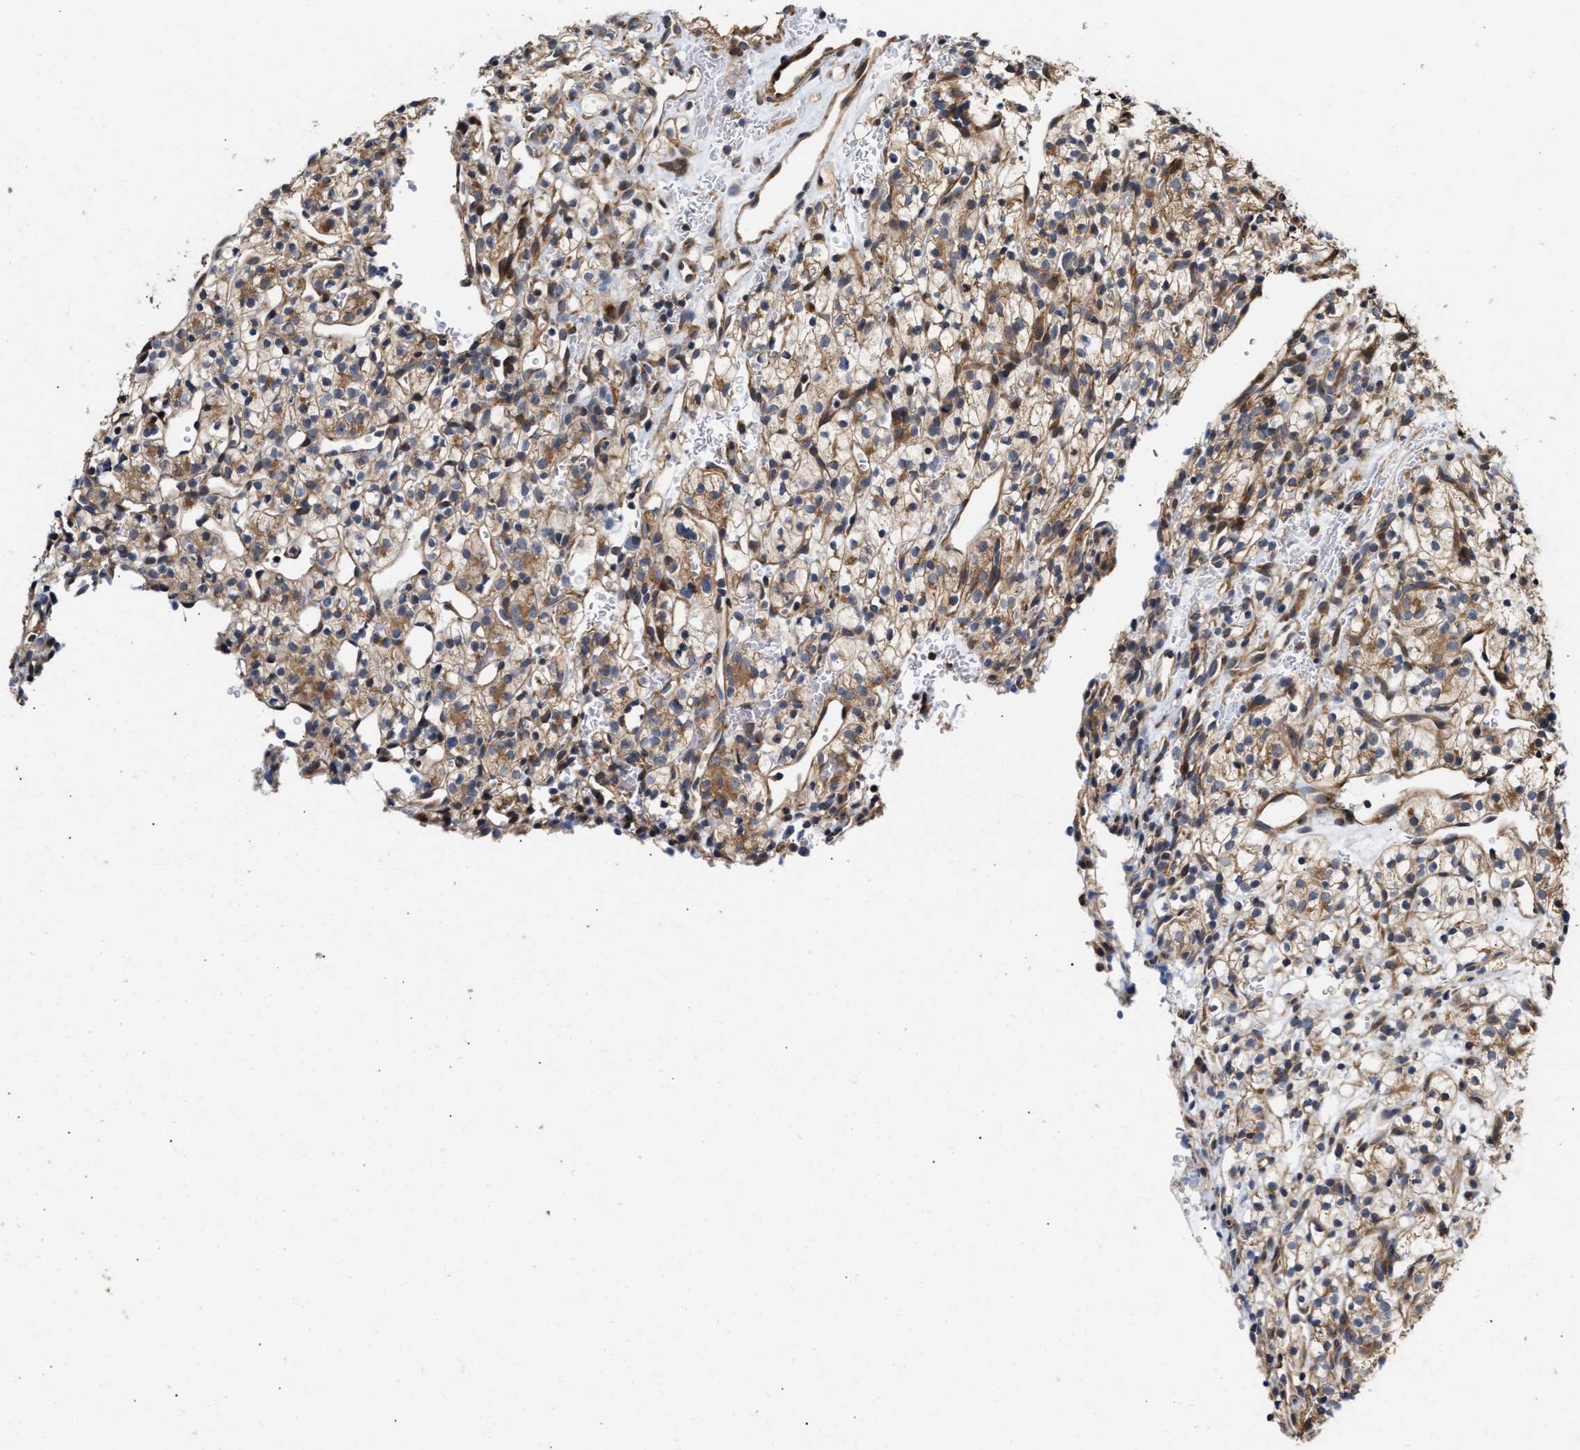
{"staining": {"intensity": "moderate", "quantity": "25%-75%", "location": "cytoplasmic/membranous"}, "tissue": "renal cancer", "cell_type": "Tumor cells", "image_type": "cancer", "snomed": [{"axis": "morphology", "description": "Adenocarcinoma, NOS"}, {"axis": "topography", "description": "Kidney"}], "caption": "Immunohistochemical staining of human renal cancer (adenocarcinoma) demonstrates moderate cytoplasmic/membranous protein positivity in about 25%-75% of tumor cells.", "gene": "CLIP2", "patient": {"sex": "female", "age": 57}}